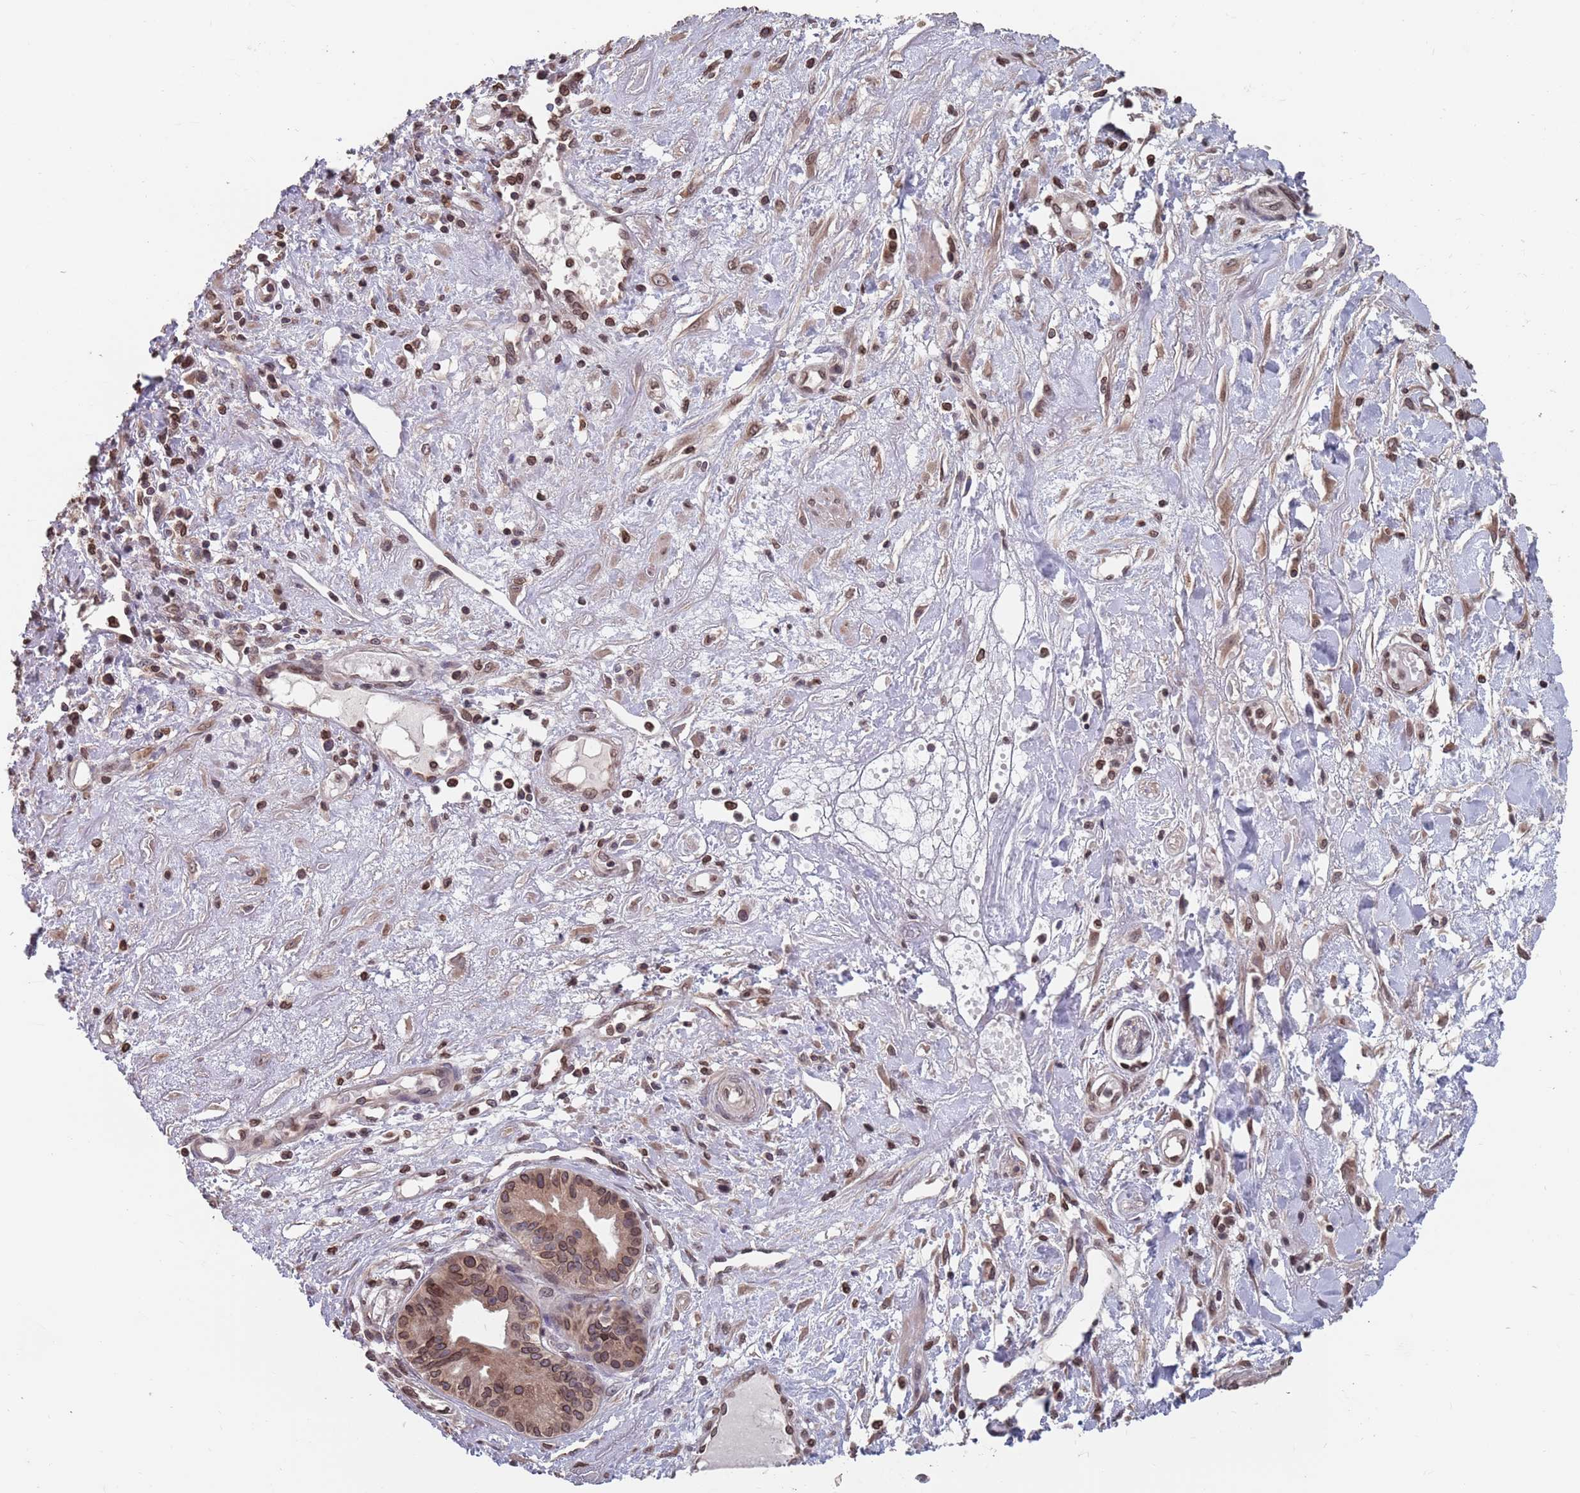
{"staining": {"intensity": "moderate", "quantity": ">75%", "location": "cytoplasmic/membranous,nuclear"}, "tissue": "pancreatic cancer", "cell_type": "Tumor cells", "image_type": "cancer", "snomed": [{"axis": "morphology", "description": "Adenocarcinoma, NOS"}, {"axis": "topography", "description": "Pancreas"}], "caption": "The immunohistochemical stain shows moderate cytoplasmic/membranous and nuclear expression in tumor cells of pancreatic cancer (adenocarcinoma) tissue.", "gene": "SDHAF3", "patient": {"sex": "female", "age": 50}}